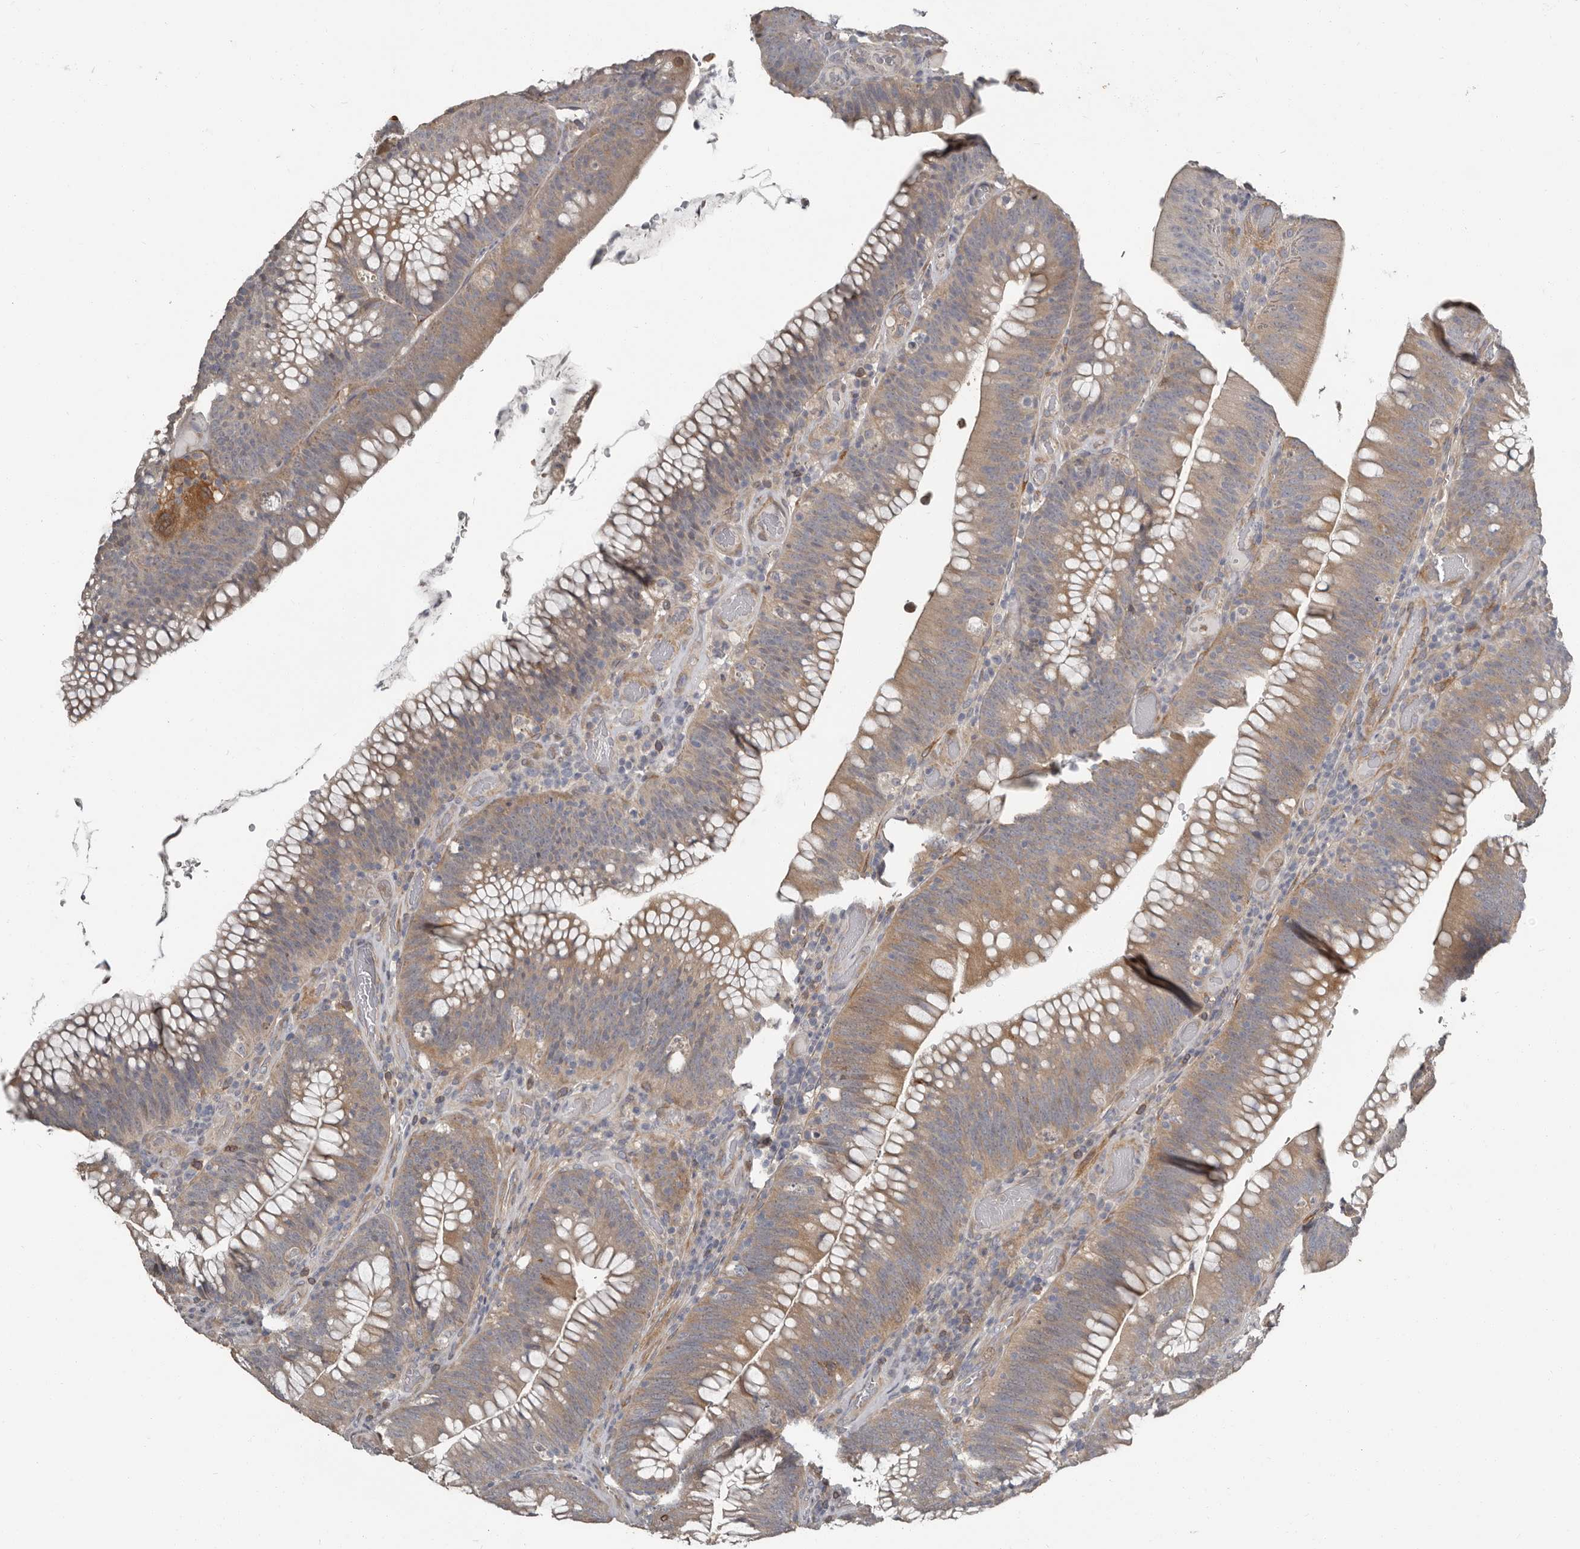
{"staining": {"intensity": "moderate", "quantity": ">75%", "location": "cytoplasmic/membranous"}, "tissue": "colorectal cancer", "cell_type": "Tumor cells", "image_type": "cancer", "snomed": [{"axis": "morphology", "description": "Normal tissue, NOS"}, {"axis": "topography", "description": "Colon"}], "caption": "The immunohistochemical stain shows moderate cytoplasmic/membranous positivity in tumor cells of colorectal cancer tissue.", "gene": "KCNJ8", "patient": {"sex": "female", "age": 82}}